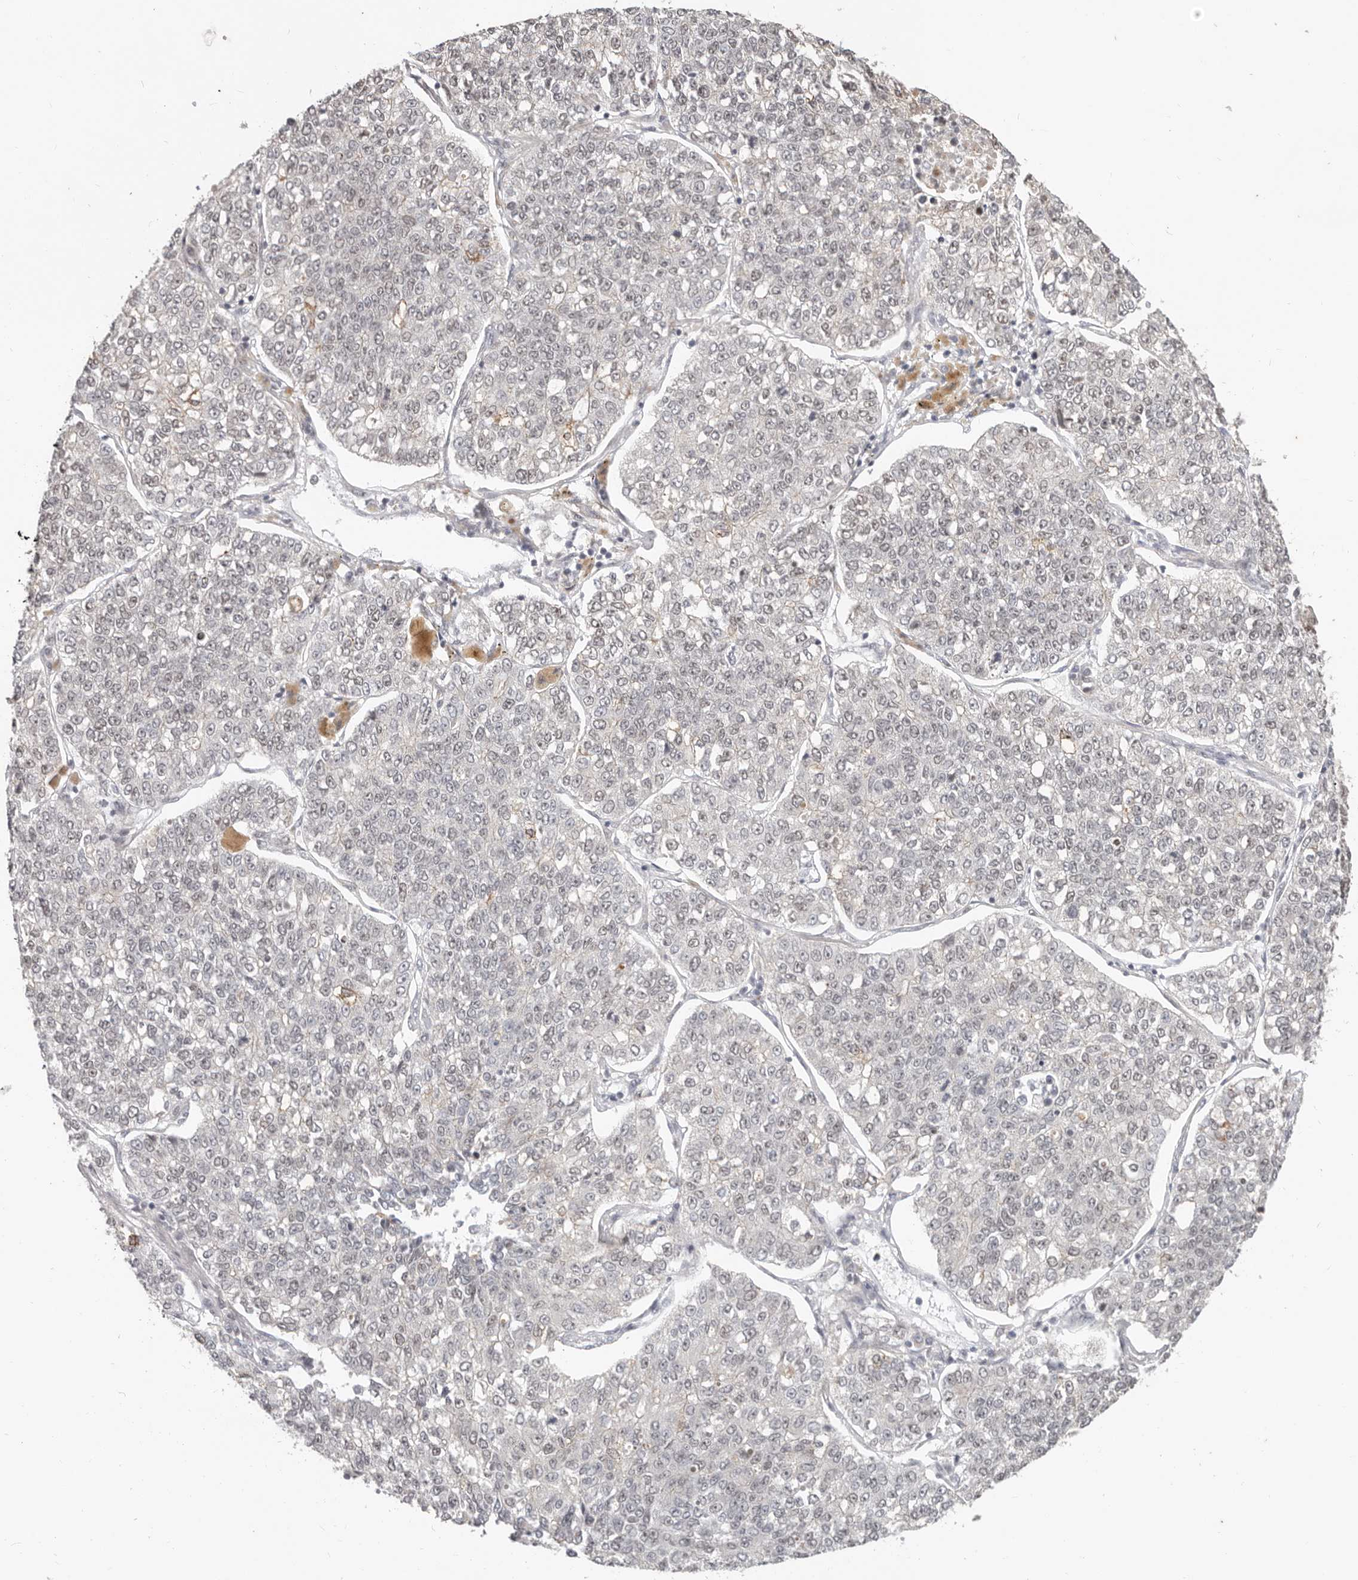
{"staining": {"intensity": "negative", "quantity": "none", "location": "none"}, "tissue": "lung cancer", "cell_type": "Tumor cells", "image_type": "cancer", "snomed": [{"axis": "morphology", "description": "Adenocarcinoma, NOS"}, {"axis": "topography", "description": "Lung"}], "caption": "IHC of human lung adenocarcinoma shows no staining in tumor cells.", "gene": "RFC2", "patient": {"sex": "male", "age": 49}}